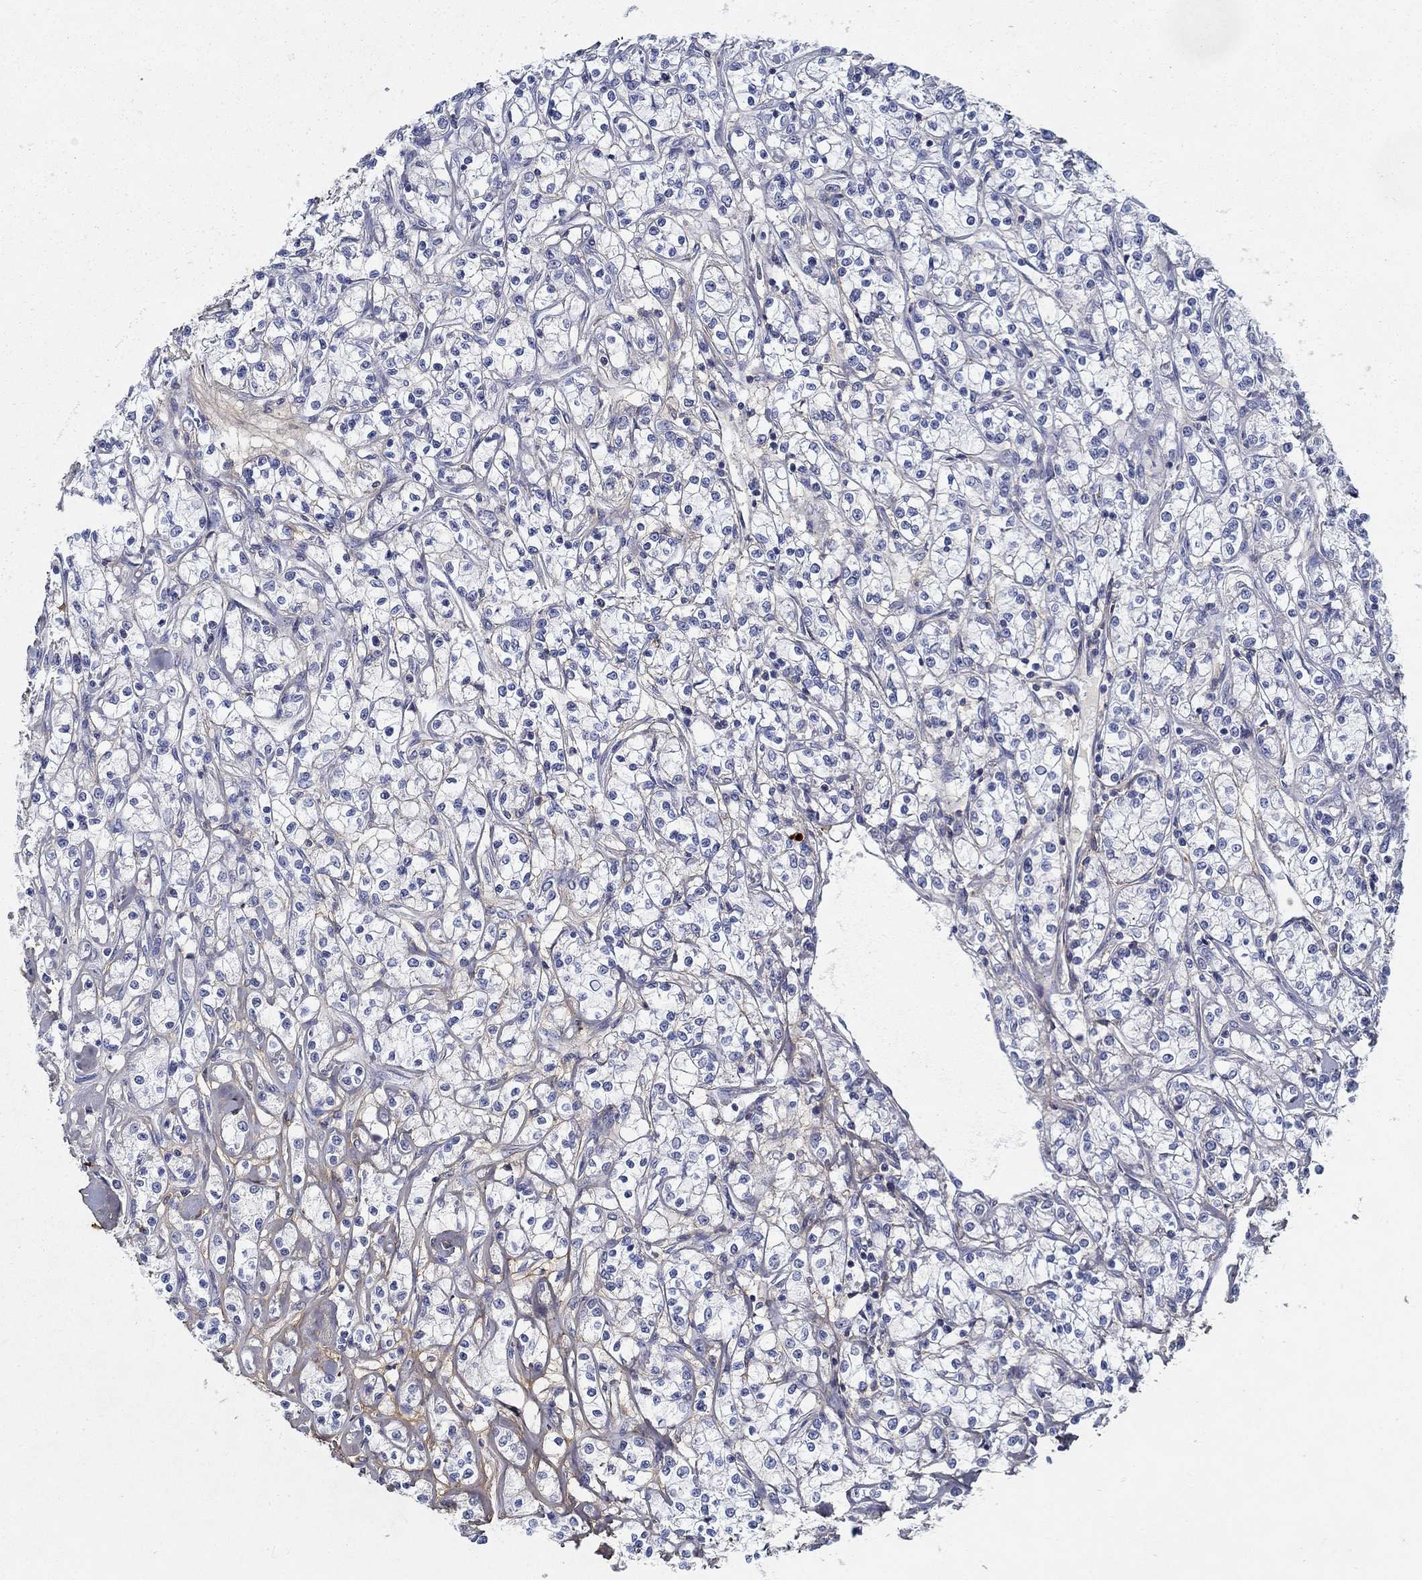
{"staining": {"intensity": "negative", "quantity": "none", "location": "none"}, "tissue": "renal cancer", "cell_type": "Tumor cells", "image_type": "cancer", "snomed": [{"axis": "morphology", "description": "Adenocarcinoma, NOS"}, {"axis": "topography", "description": "Kidney"}], "caption": "This is an immunohistochemistry histopathology image of human renal adenocarcinoma. There is no positivity in tumor cells.", "gene": "TGFBI", "patient": {"sex": "female", "age": 59}}